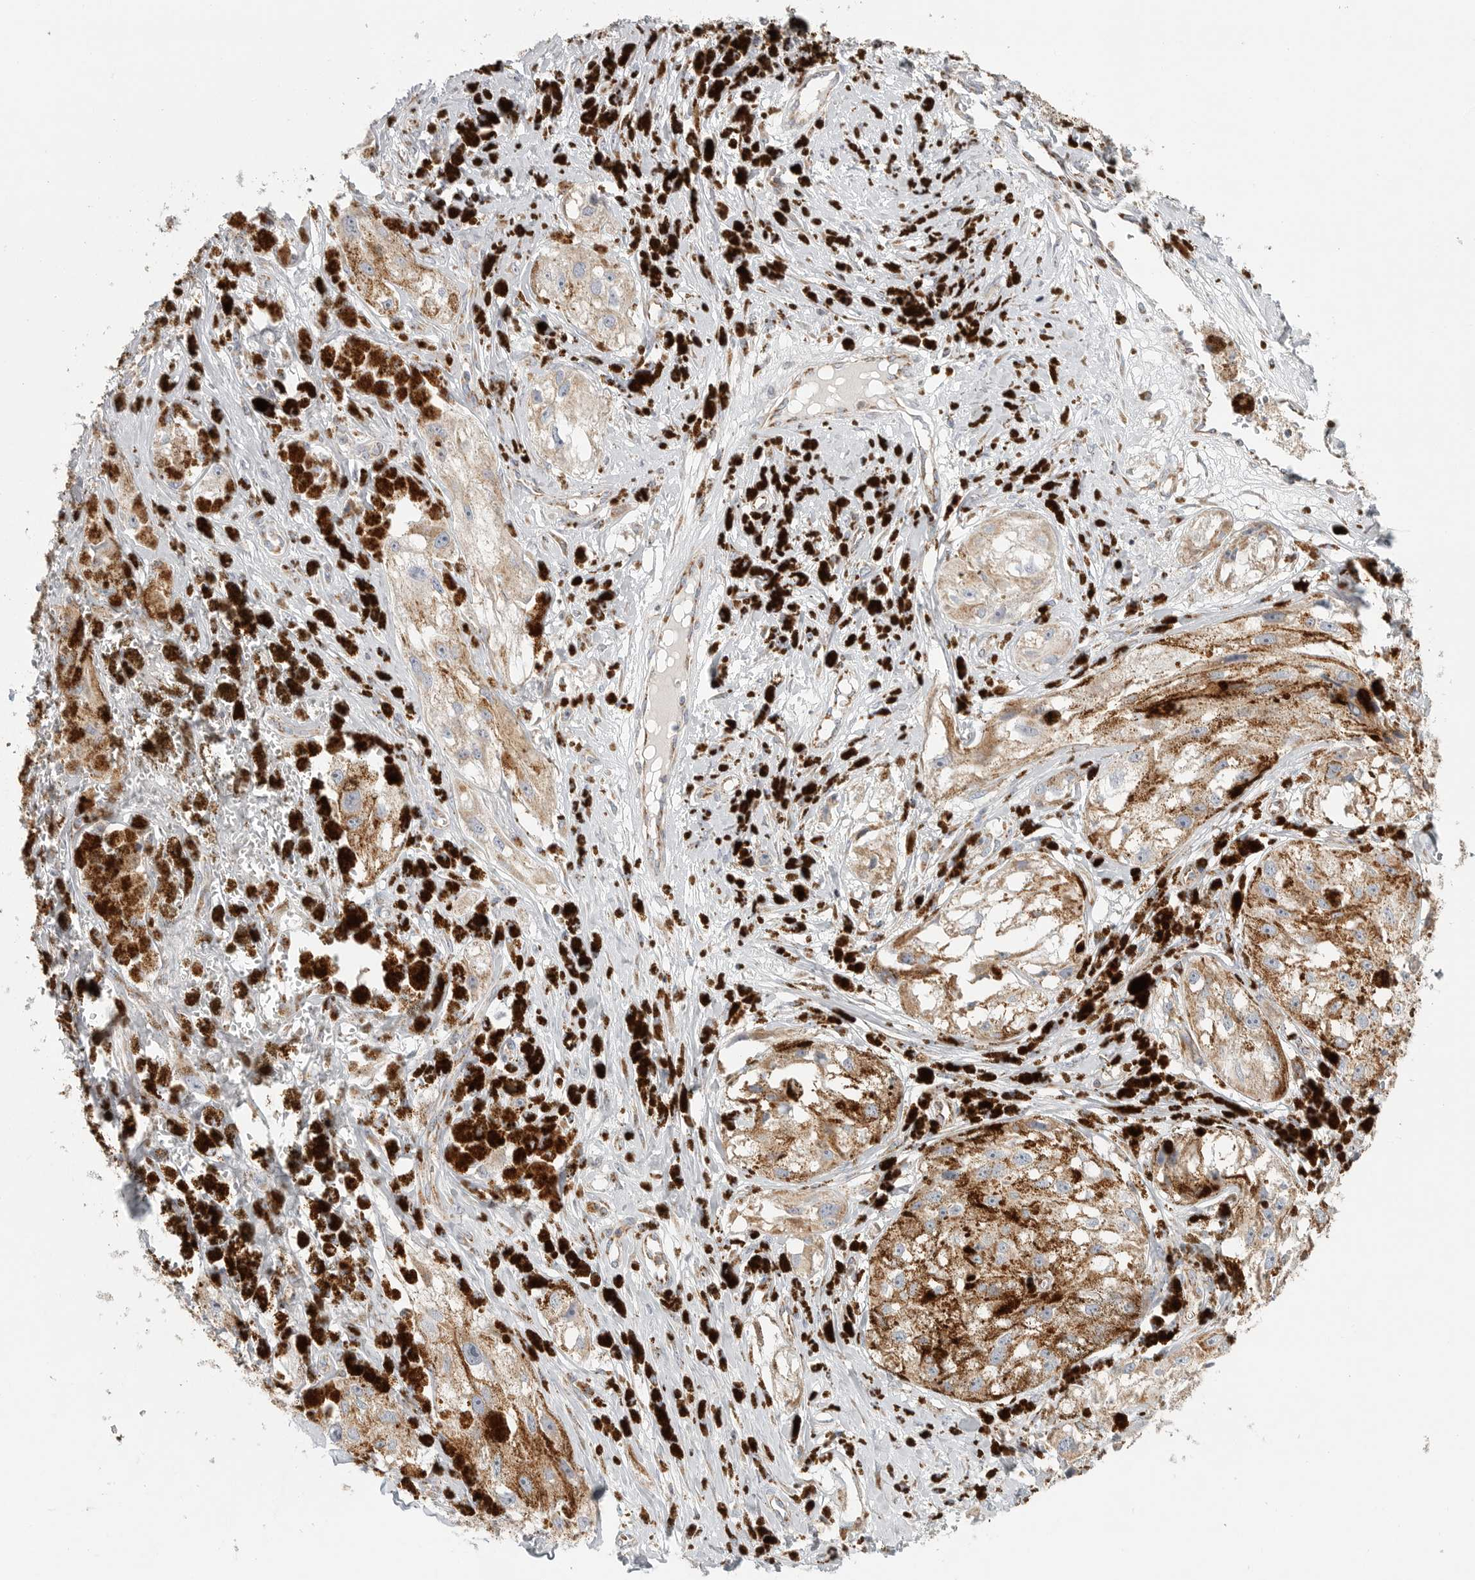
{"staining": {"intensity": "moderate", "quantity": ">75%", "location": "cytoplasmic/membranous"}, "tissue": "melanoma", "cell_type": "Tumor cells", "image_type": "cancer", "snomed": [{"axis": "morphology", "description": "Malignant melanoma, NOS"}, {"axis": "topography", "description": "Skin"}], "caption": "This photomicrograph demonstrates malignant melanoma stained with IHC to label a protein in brown. The cytoplasmic/membranous of tumor cells show moderate positivity for the protein. Nuclei are counter-stained blue.", "gene": "SLC25A26", "patient": {"sex": "male", "age": 88}}